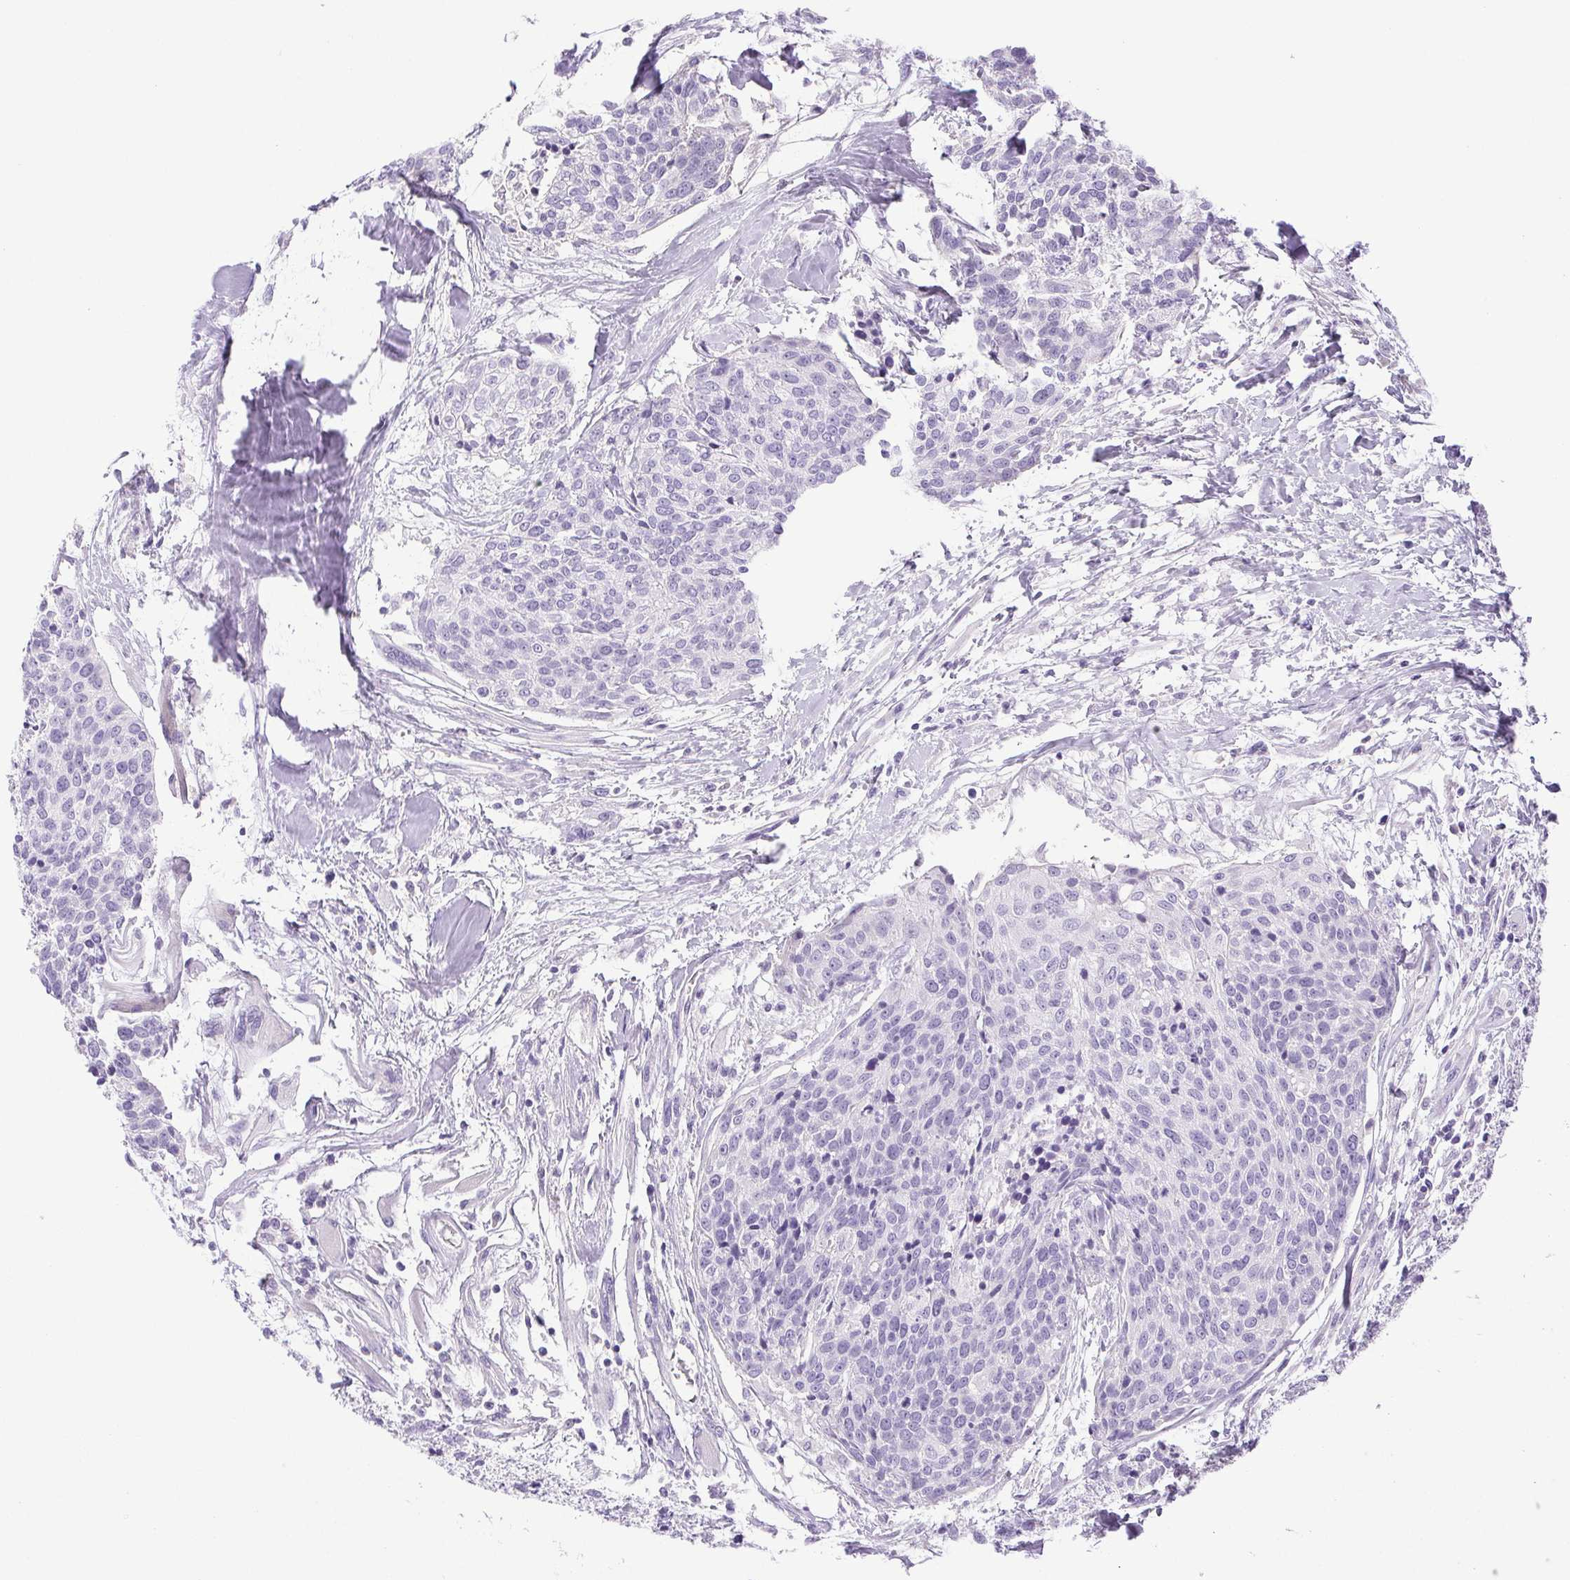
{"staining": {"intensity": "negative", "quantity": "none", "location": "none"}, "tissue": "head and neck cancer", "cell_type": "Tumor cells", "image_type": "cancer", "snomed": [{"axis": "morphology", "description": "Squamous cell carcinoma, NOS"}, {"axis": "topography", "description": "Oral tissue"}, {"axis": "topography", "description": "Head-Neck"}], "caption": "The image demonstrates no staining of tumor cells in head and neck squamous cell carcinoma.", "gene": "PAPPA2", "patient": {"sex": "male", "age": 64}}